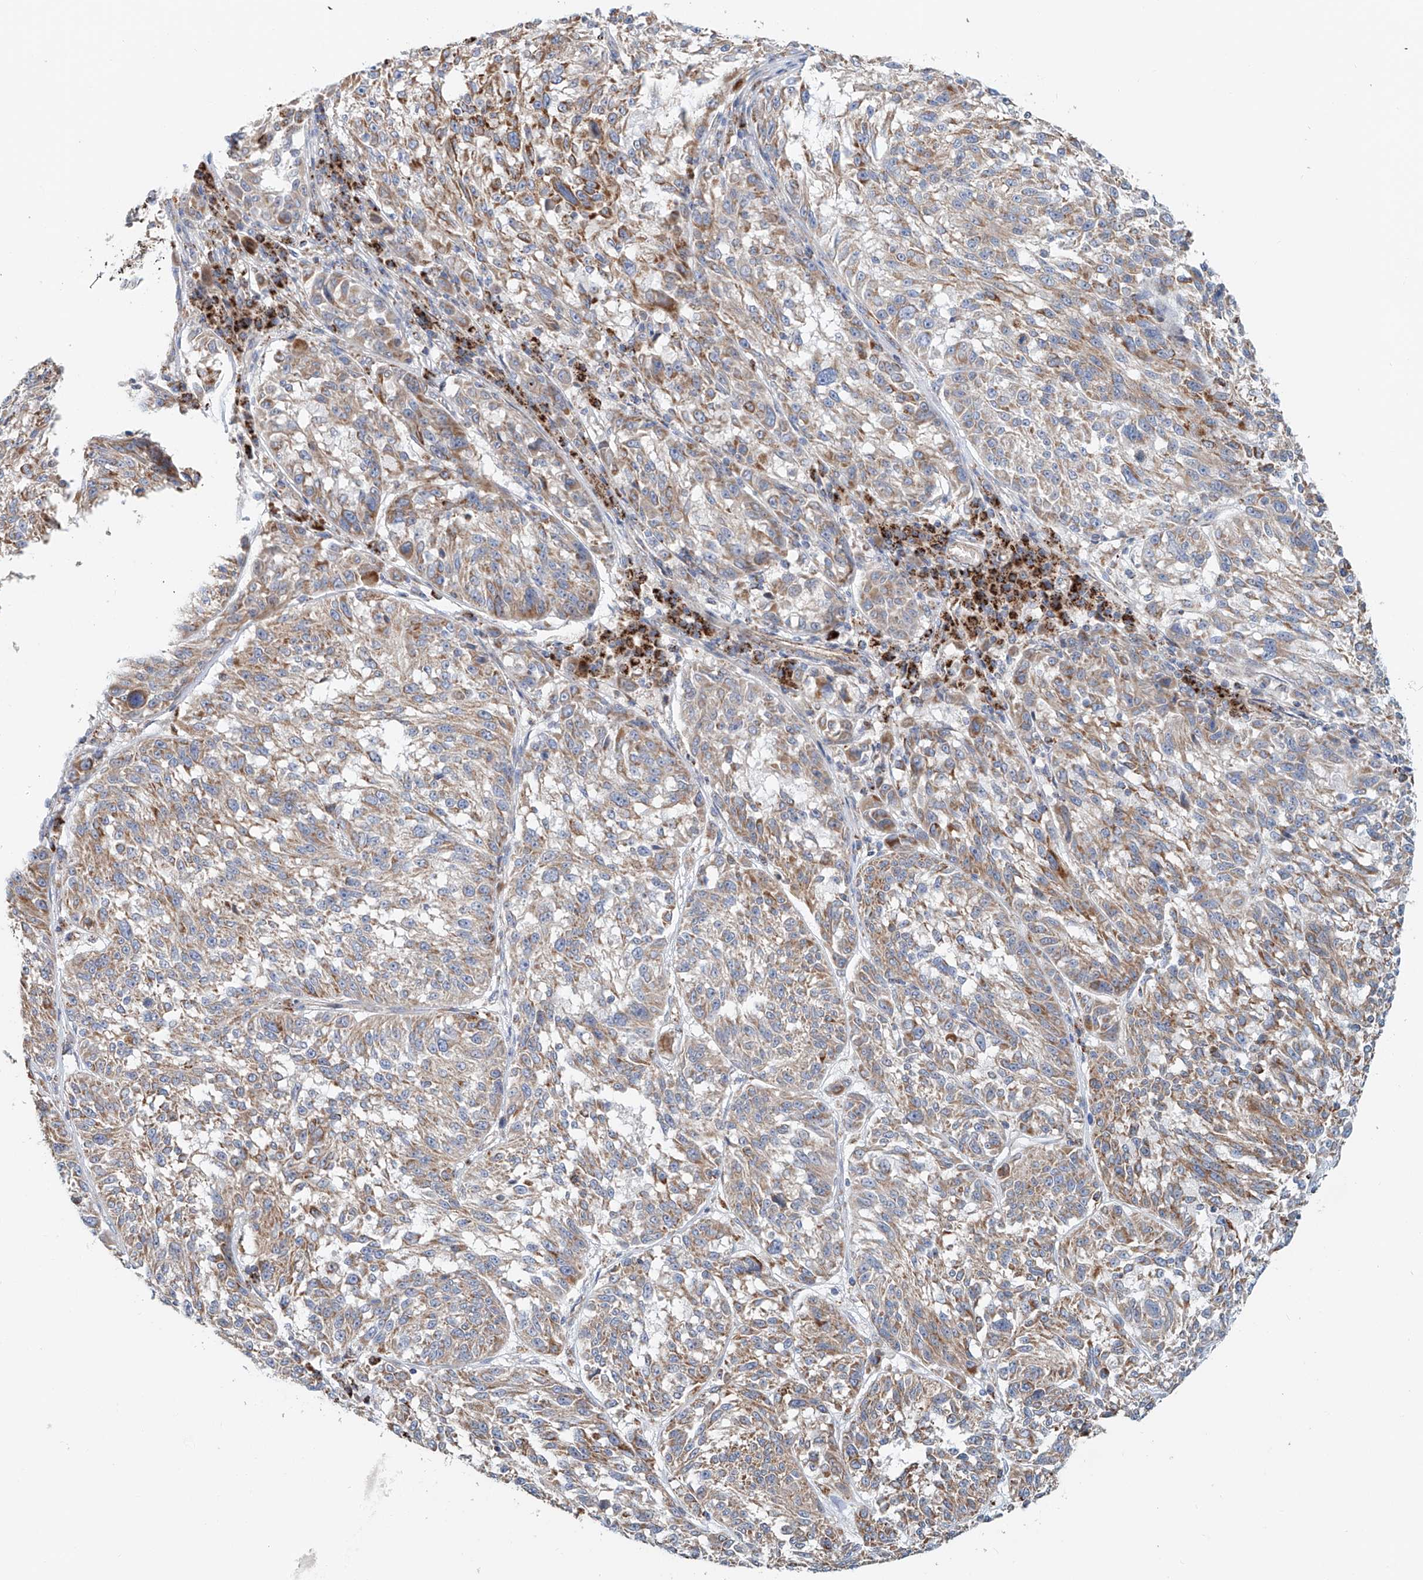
{"staining": {"intensity": "weak", "quantity": "25%-75%", "location": "cytoplasmic/membranous"}, "tissue": "melanoma", "cell_type": "Tumor cells", "image_type": "cancer", "snomed": [{"axis": "morphology", "description": "Malignant melanoma, NOS"}, {"axis": "topography", "description": "Skin"}], "caption": "Immunohistochemistry (IHC) histopathology image of melanoma stained for a protein (brown), which displays low levels of weak cytoplasmic/membranous expression in approximately 25%-75% of tumor cells.", "gene": "CARD10", "patient": {"sex": "male", "age": 53}}